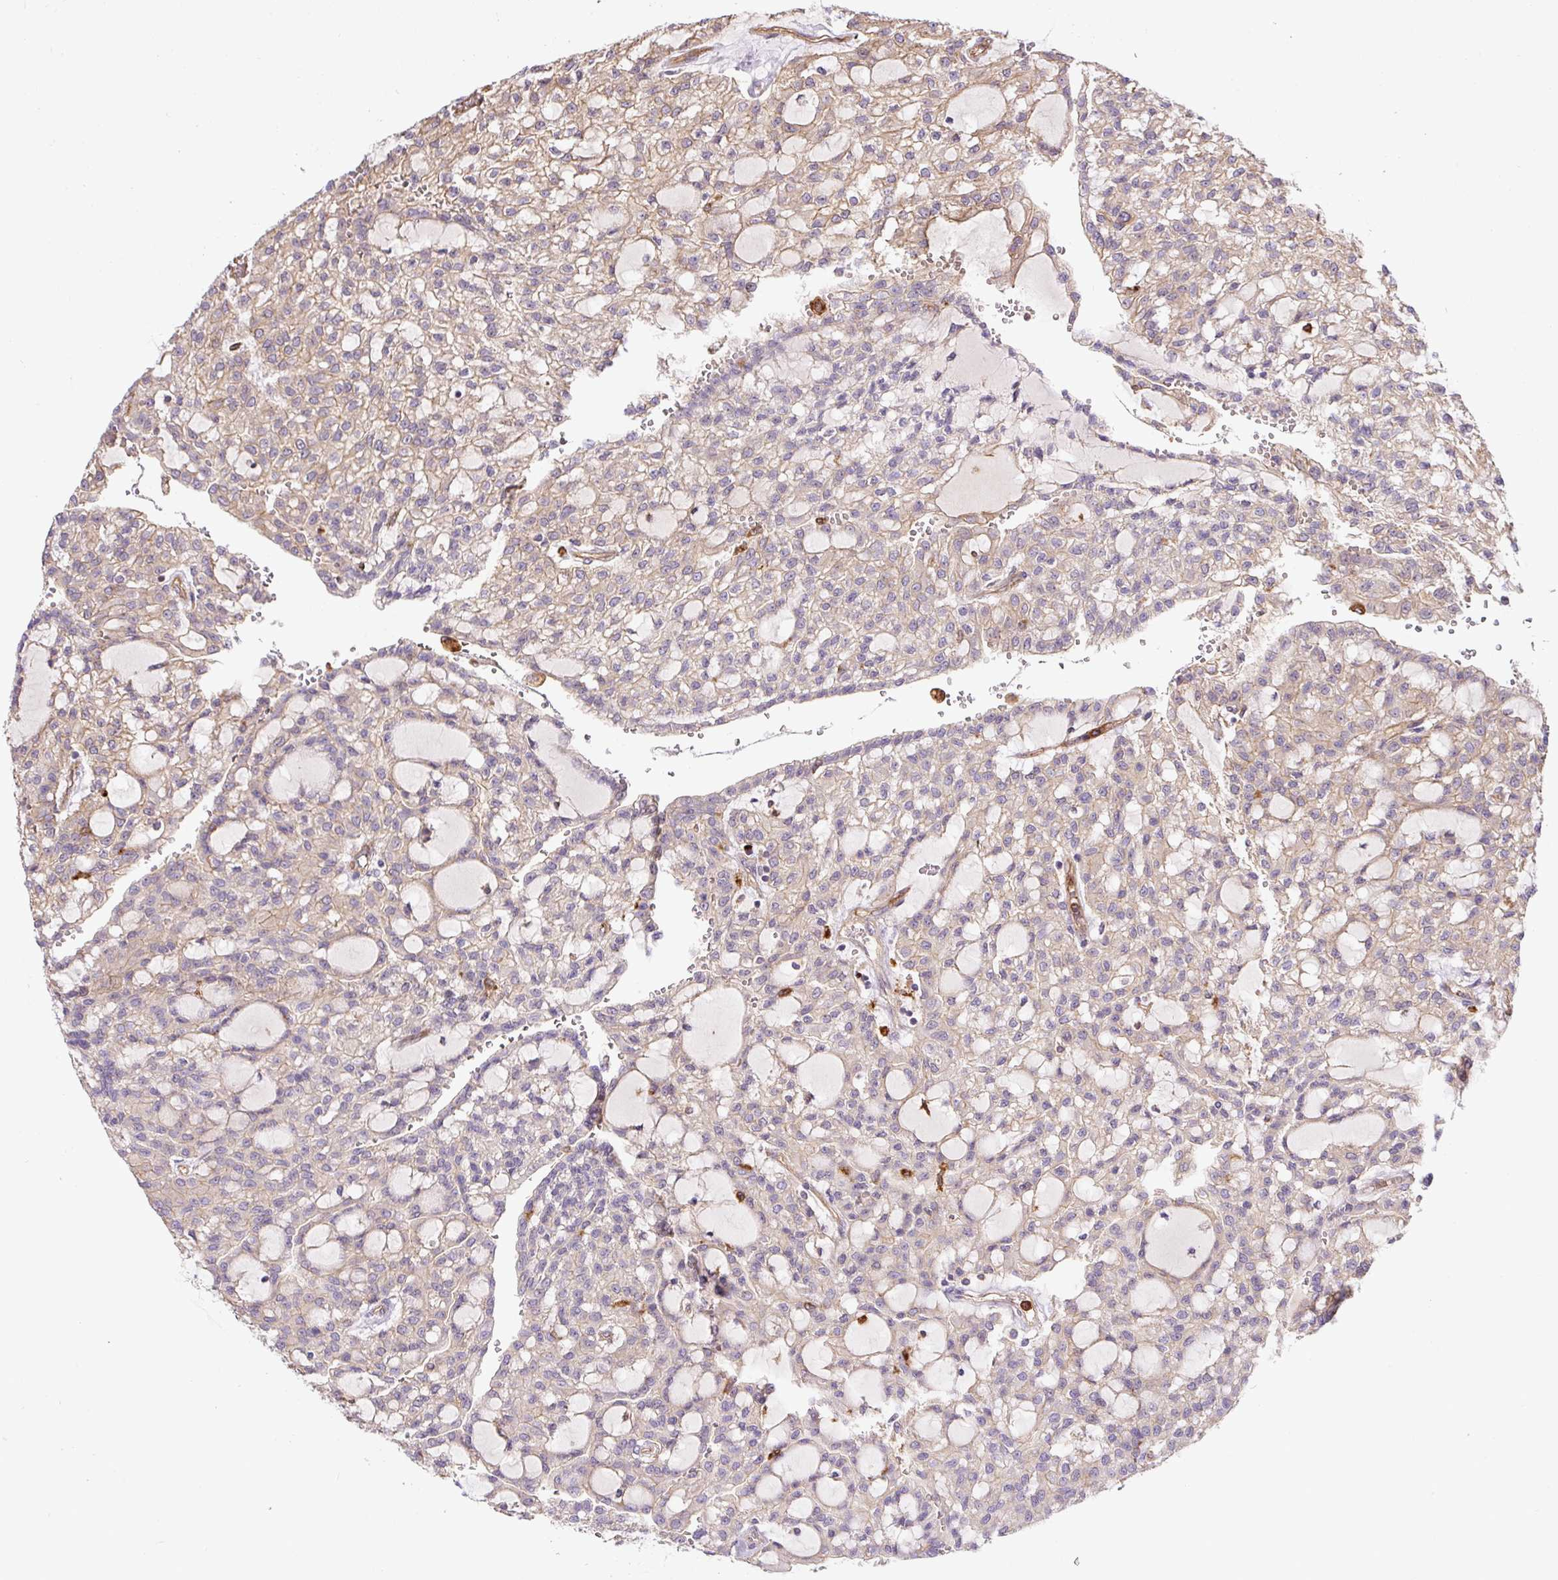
{"staining": {"intensity": "weak", "quantity": ">75%", "location": "cytoplasmic/membranous"}, "tissue": "renal cancer", "cell_type": "Tumor cells", "image_type": "cancer", "snomed": [{"axis": "morphology", "description": "Adenocarcinoma, NOS"}, {"axis": "topography", "description": "Kidney"}], "caption": "Protein expression analysis of renal cancer reveals weak cytoplasmic/membranous expression in approximately >75% of tumor cells.", "gene": "B3GALT5", "patient": {"sex": "male", "age": 63}}